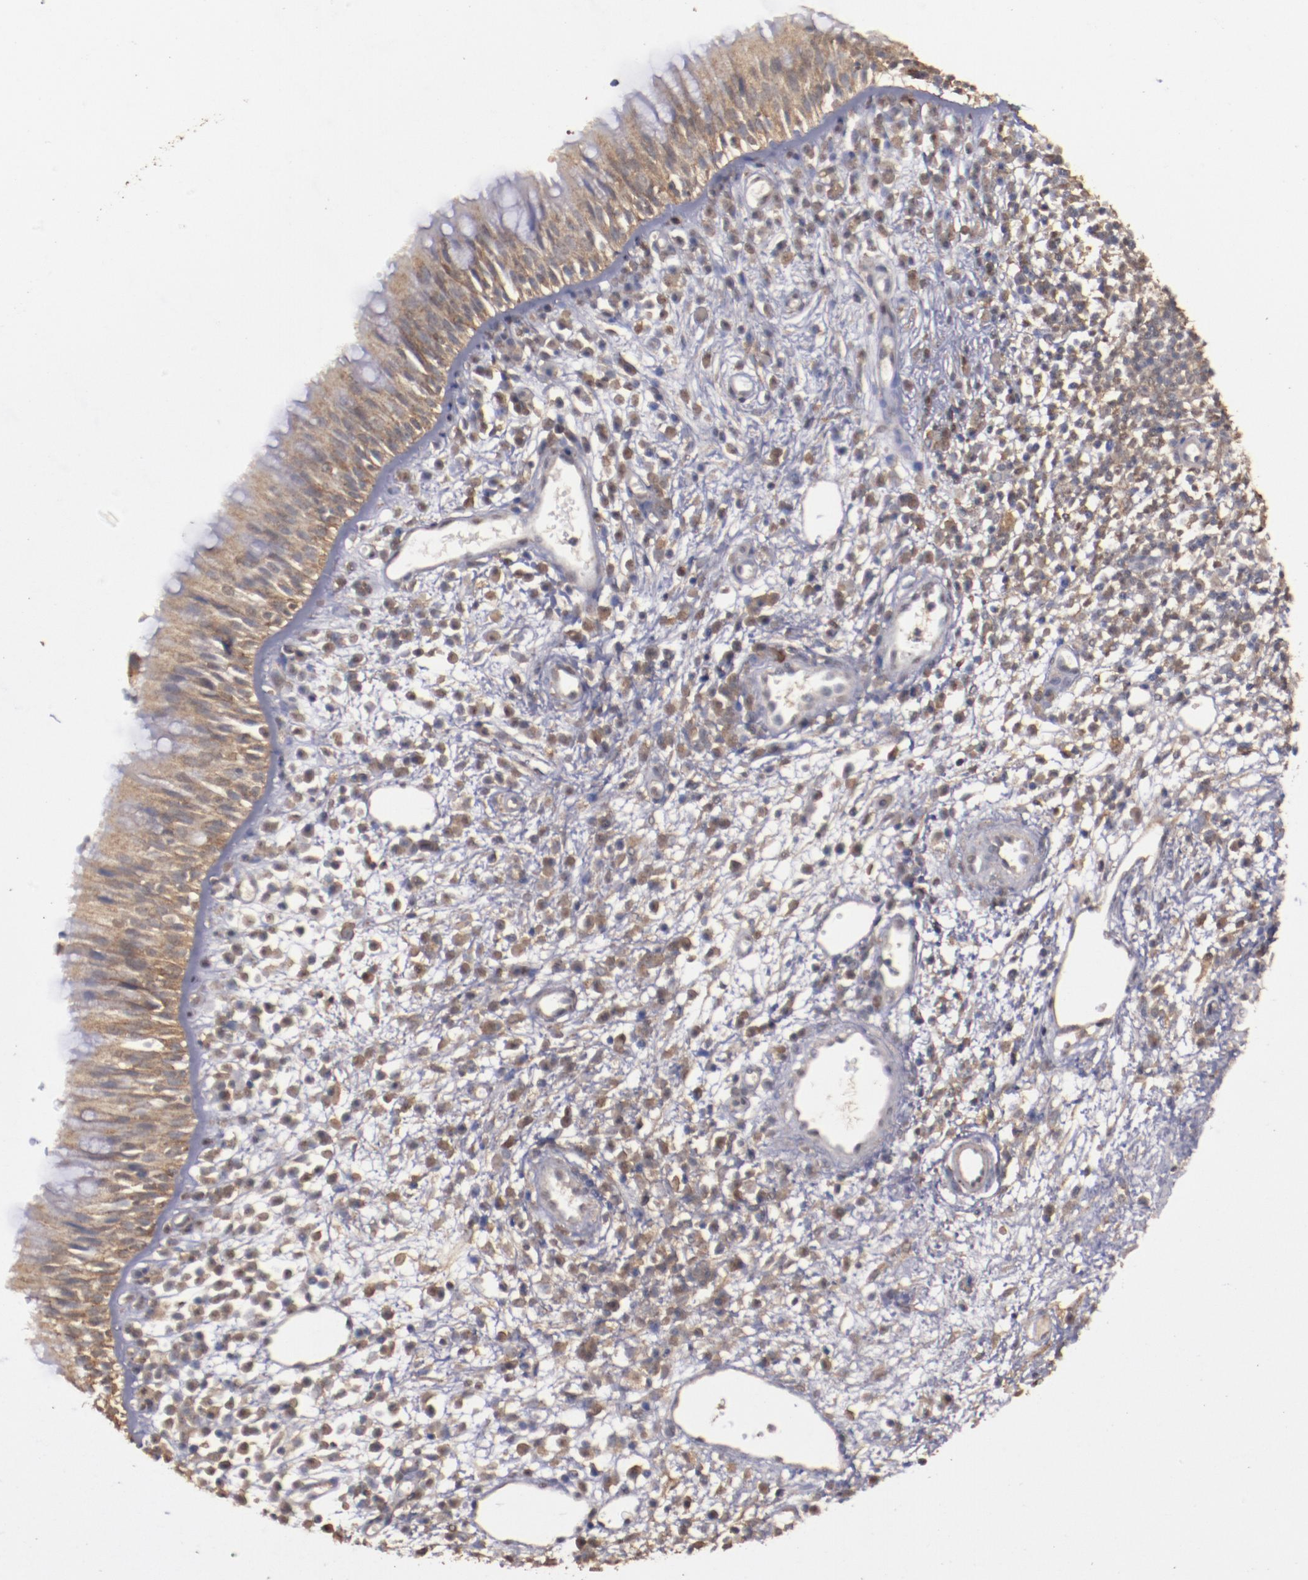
{"staining": {"intensity": "moderate", "quantity": ">75%", "location": "cytoplasmic/membranous"}, "tissue": "nasopharynx", "cell_type": "Respiratory epithelial cells", "image_type": "normal", "snomed": [{"axis": "morphology", "description": "Normal tissue, NOS"}, {"axis": "morphology", "description": "Inflammation, NOS"}, {"axis": "morphology", "description": "Malignant melanoma, Metastatic site"}, {"axis": "topography", "description": "Nasopharynx"}], "caption": "Immunohistochemistry staining of normal nasopharynx, which exhibits medium levels of moderate cytoplasmic/membranous staining in about >75% of respiratory epithelial cells indicating moderate cytoplasmic/membranous protein positivity. The staining was performed using DAB (3,3'-diaminobenzidine) (brown) for protein detection and nuclei were counterstained in hematoxylin (blue).", "gene": "FAT1", "patient": {"sex": "female", "age": 55}}